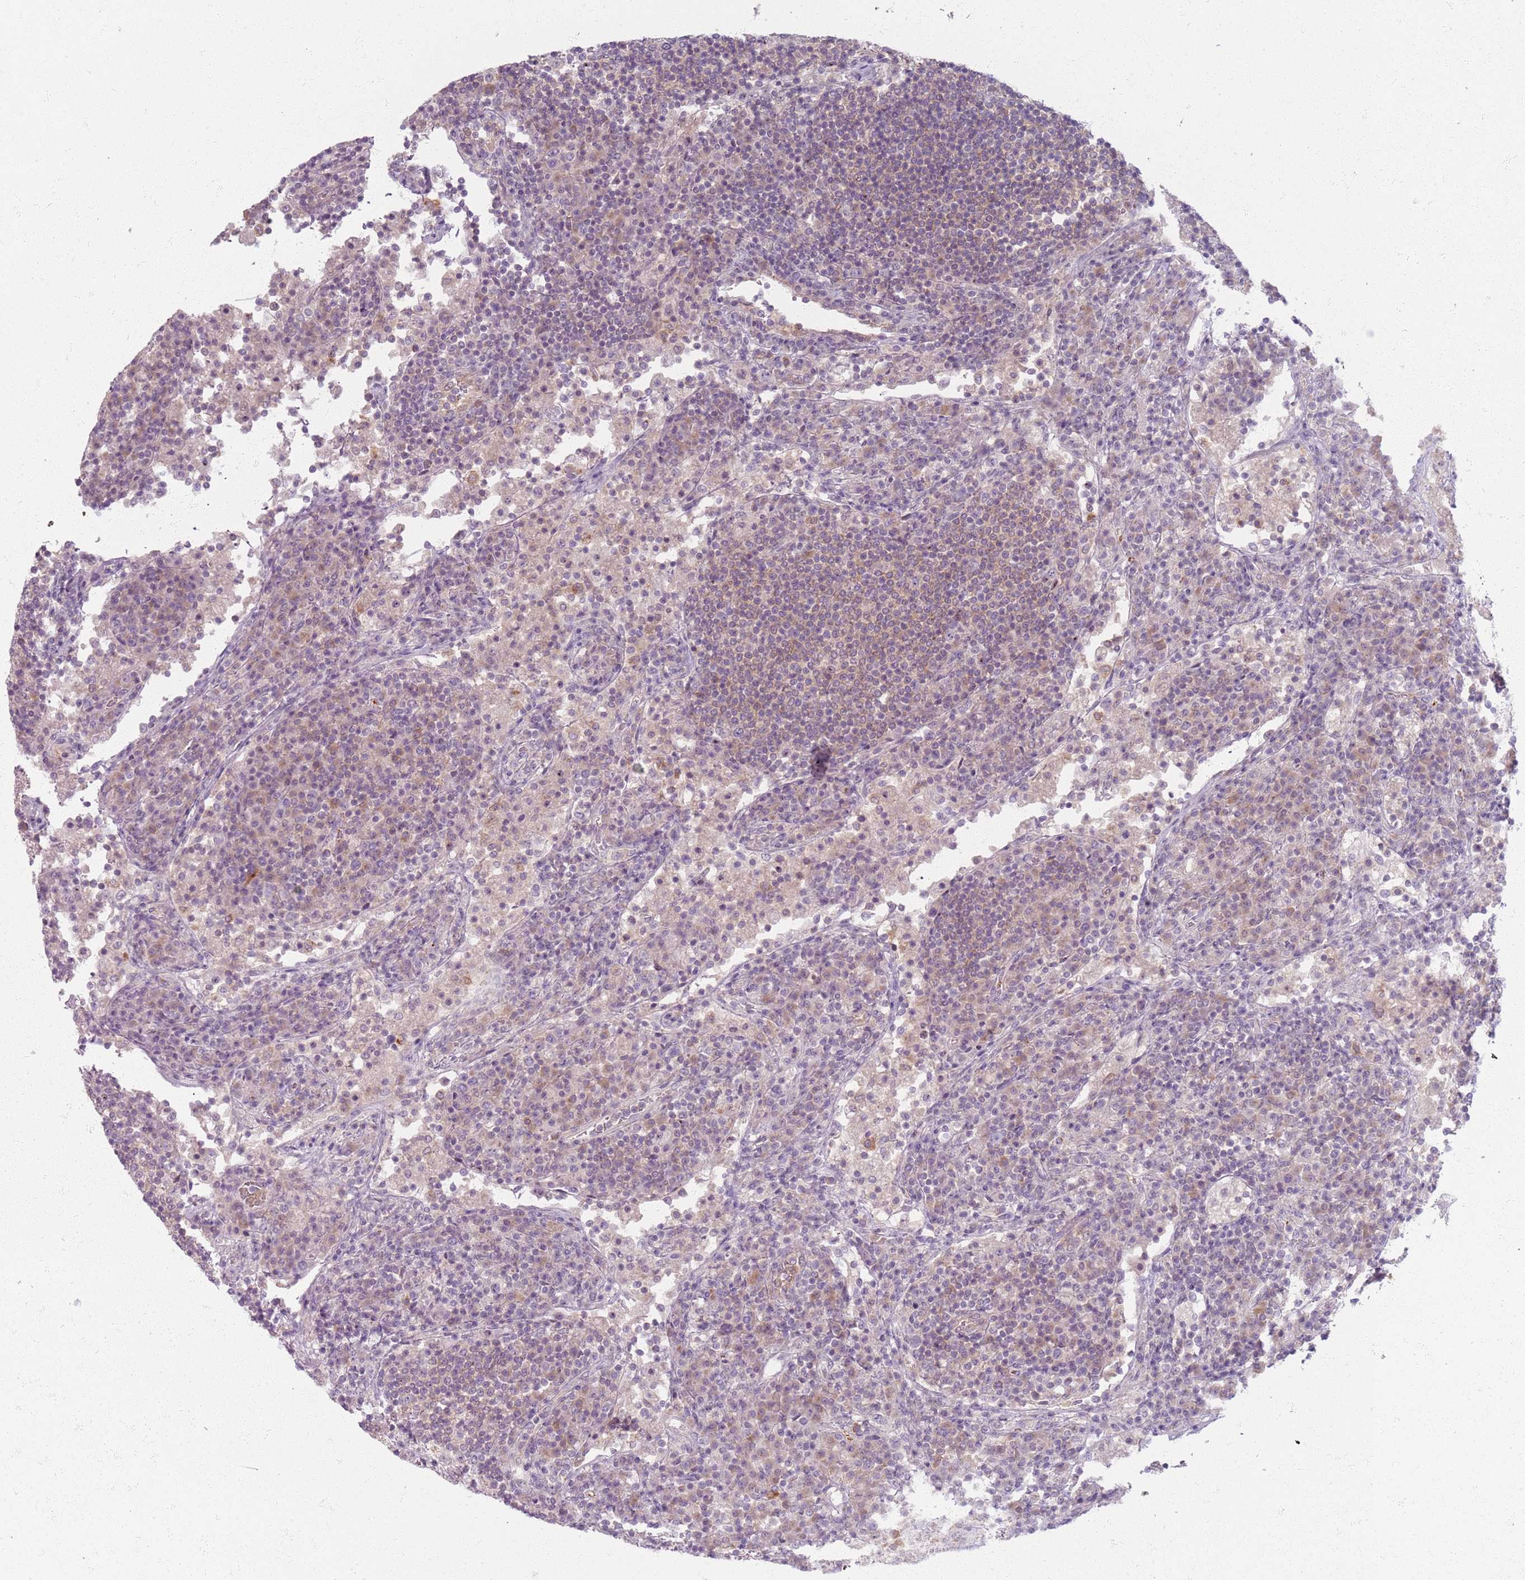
{"staining": {"intensity": "weak", "quantity": "<25%", "location": "cytoplasmic/membranous"}, "tissue": "lymph node", "cell_type": "Non-germinal center cells", "image_type": "normal", "snomed": [{"axis": "morphology", "description": "Normal tissue, NOS"}, {"axis": "topography", "description": "Lymph node"}], "caption": "A high-resolution image shows IHC staining of benign lymph node, which demonstrates no significant staining in non-germinal center cells.", "gene": "ZDHHC2", "patient": {"sex": "female", "age": 53}}